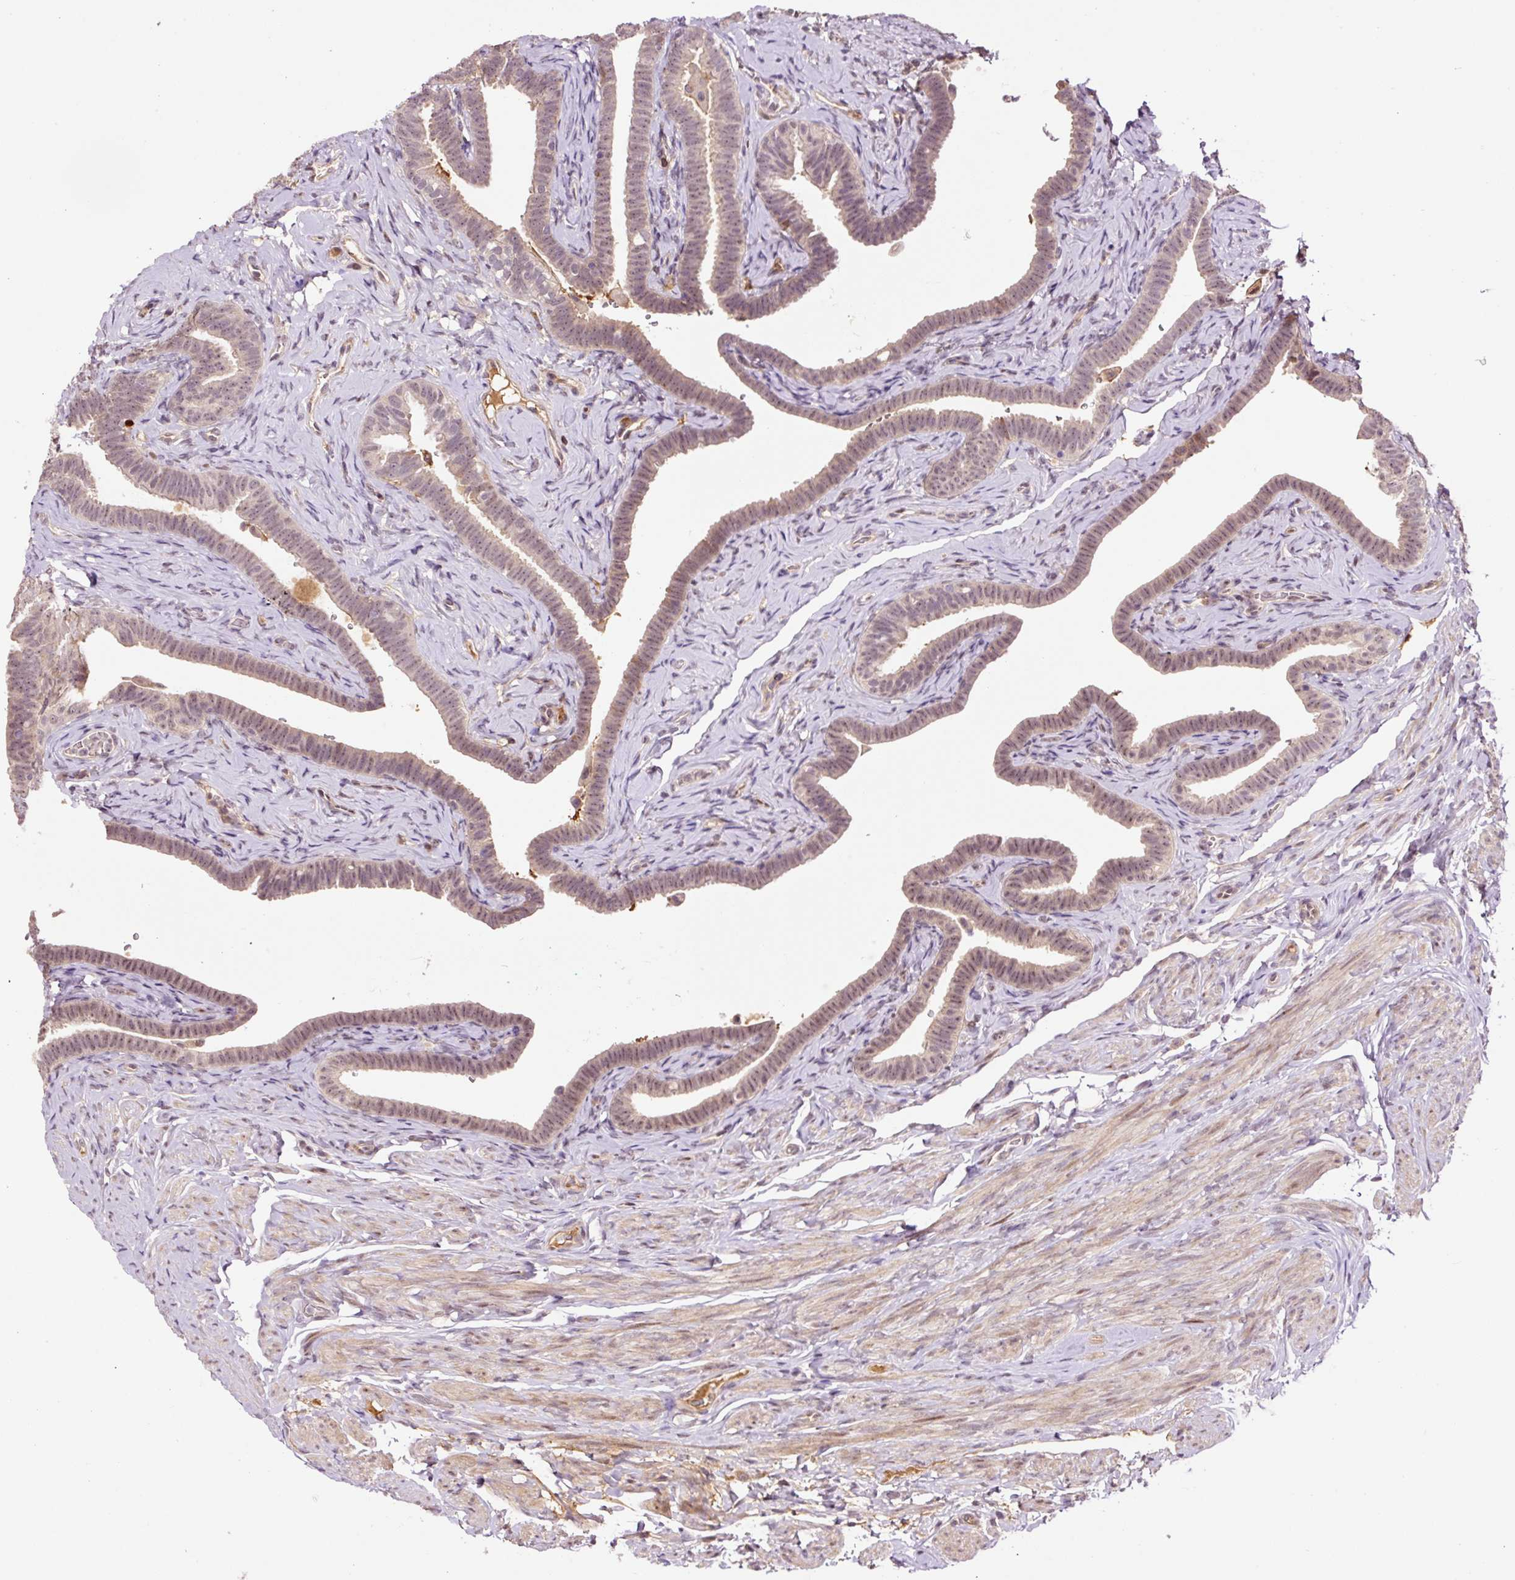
{"staining": {"intensity": "weak", "quantity": "25%-75%", "location": "cytoplasmic/membranous,nuclear"}, "tissue": "fallopian tube", "cell_type": "Glandular cells", "image_type": "normal", "snomed": [{"axis": "morphology", "description": "Normal tissue, NOS"}, {"axis": "topography", "description": "Fallopian tube"}], "caption": "Protein staining by immunohistochemistry (IHC) reveals weak cytoplasmic/membranous,nuclear staining in about 25%-75% of glandular cells in benign fallopian tube. The staining was performed using DAB, with brown indicating positive protein expression. Nuclei are stained blue with hematoxylin.", "gene": "DPPA4", "patient": {"sex": "female", "age": 69}}